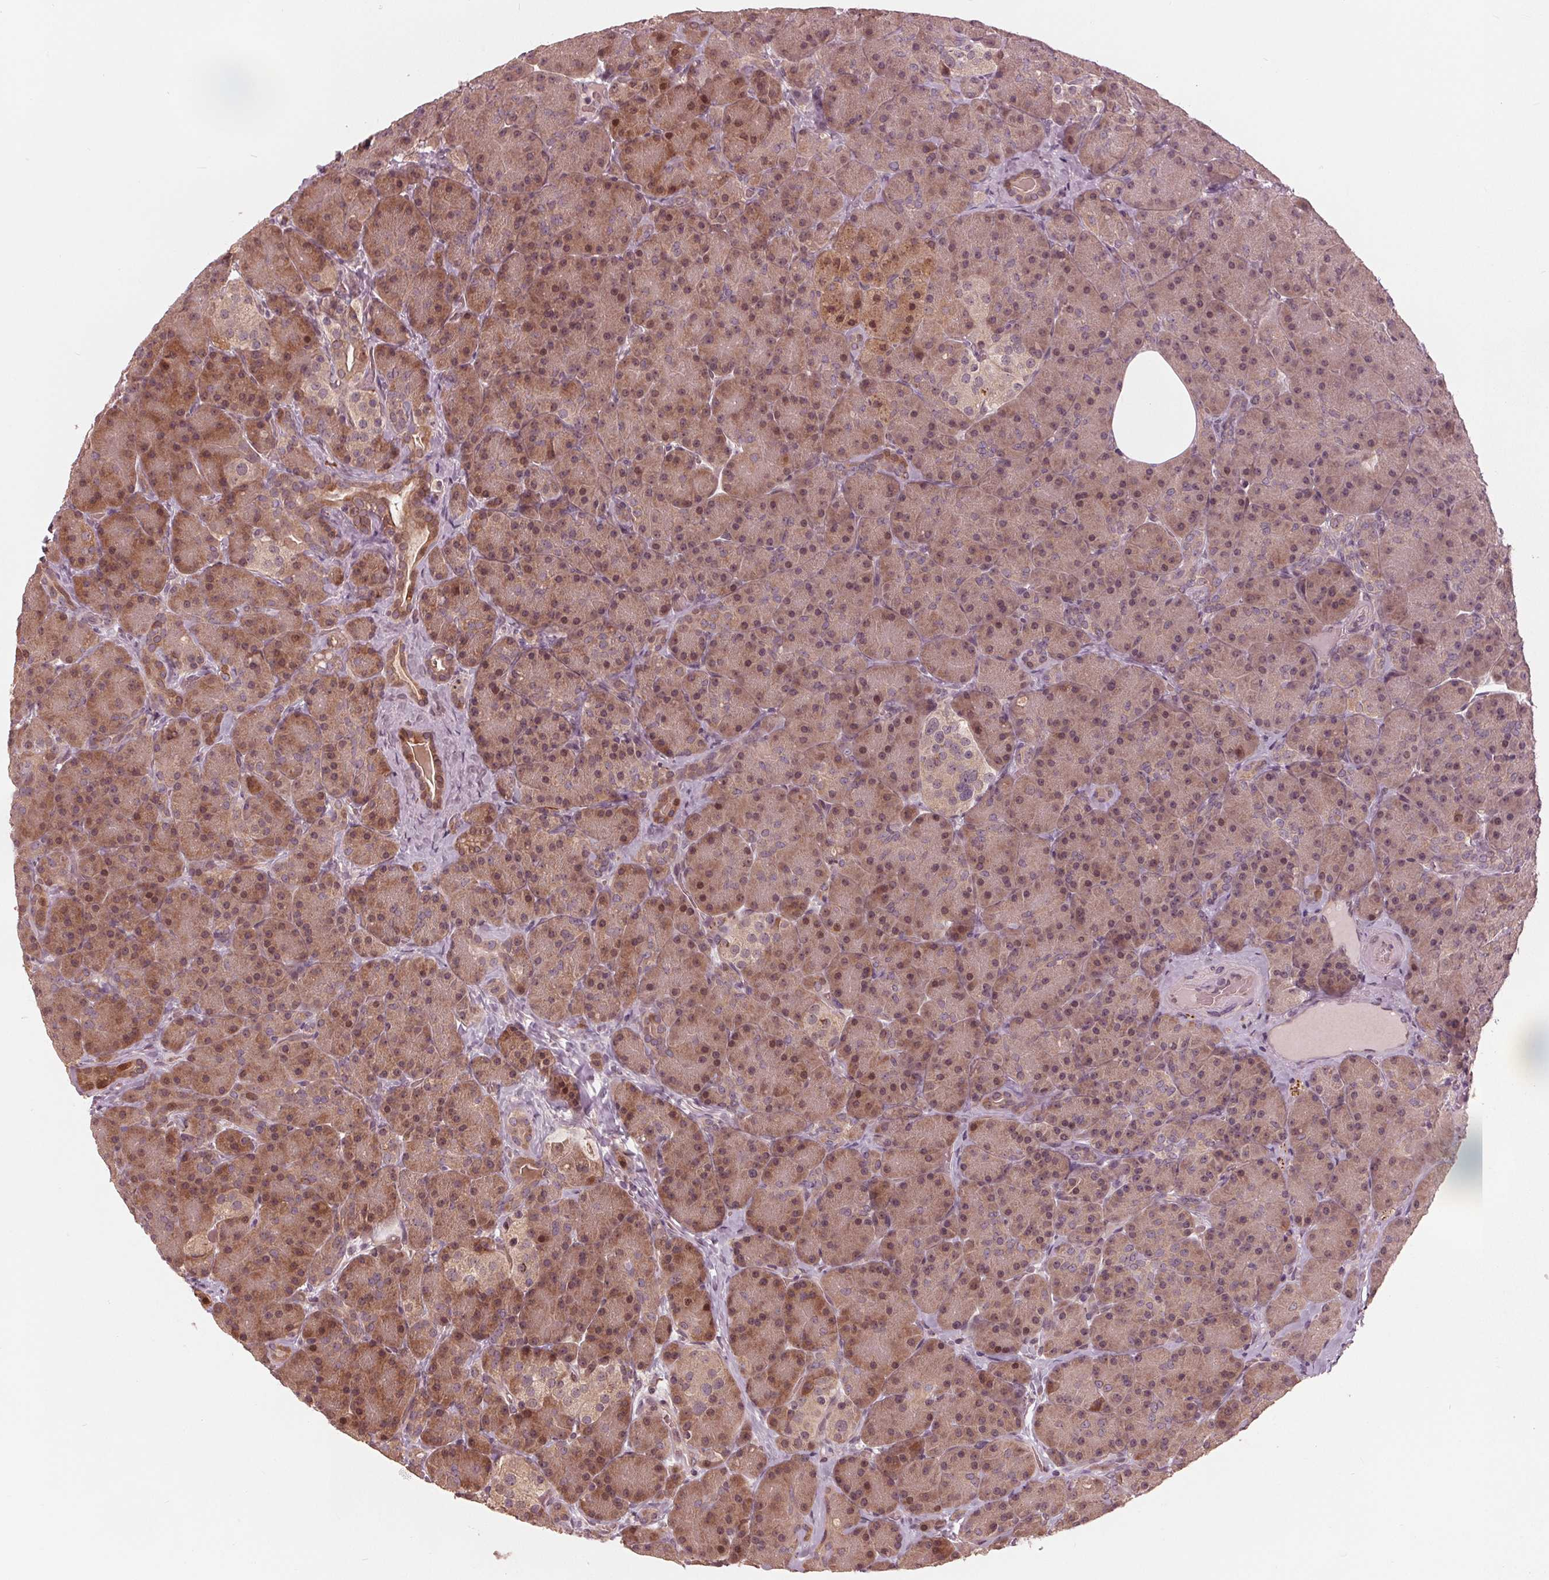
{"staining": {"intensity": "moderate", "quantity": ">75%", "location": "cytoplasmic/membranous,nuclear"}, "tissue": "pancreas", "cell_type": "Exocrine glandular cells", "image_type": "normal", "snomed": [{"axis": "morphology", "description": "Normal tissue, NOS"}, {"axis": "topography", "description": "Pancreas"}], "caption": "Brown immunohistochemical staining in benign pancreas demonstrates moderate cytoplasmic/membranous,nuclear expression in about >75% of exocrine glandular cells. The staining was performed using DAB to visualize the protein expression in brown, while the nuclei were stained in blue with hematoxylin (Magnification: 20x).", "gene": "ZNF471", "patient": {"sex": "male", "age": 57}}